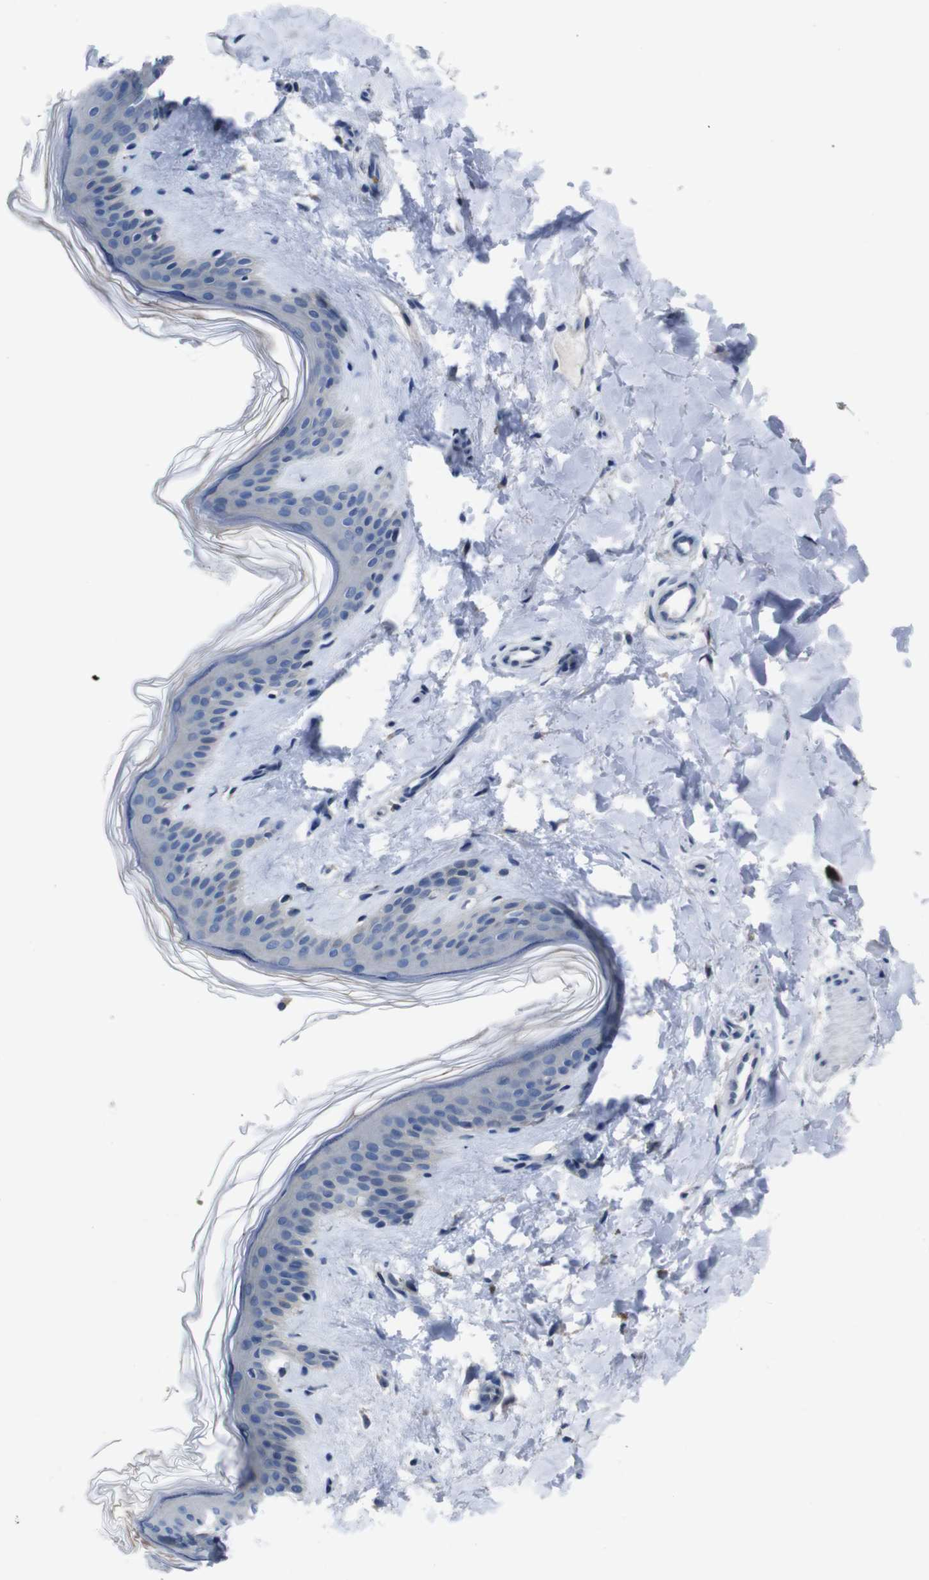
{"staining": {"intensity": "negative", "quantity": "none", "location": "none"}, "tissue": "skin", "cell_type": "Fibroblasts", "image_type": "normal", "snomed": [{"axis": "morphology", "description": "Normal tissue, NOS"}, {"axis": "topography", "description": "Skin"}], "caption": "The image exhibits no significant expression in fibroblasts of skin.", "gene": "SEMA4B", "patient": {"sex": "female", "age": 41}}